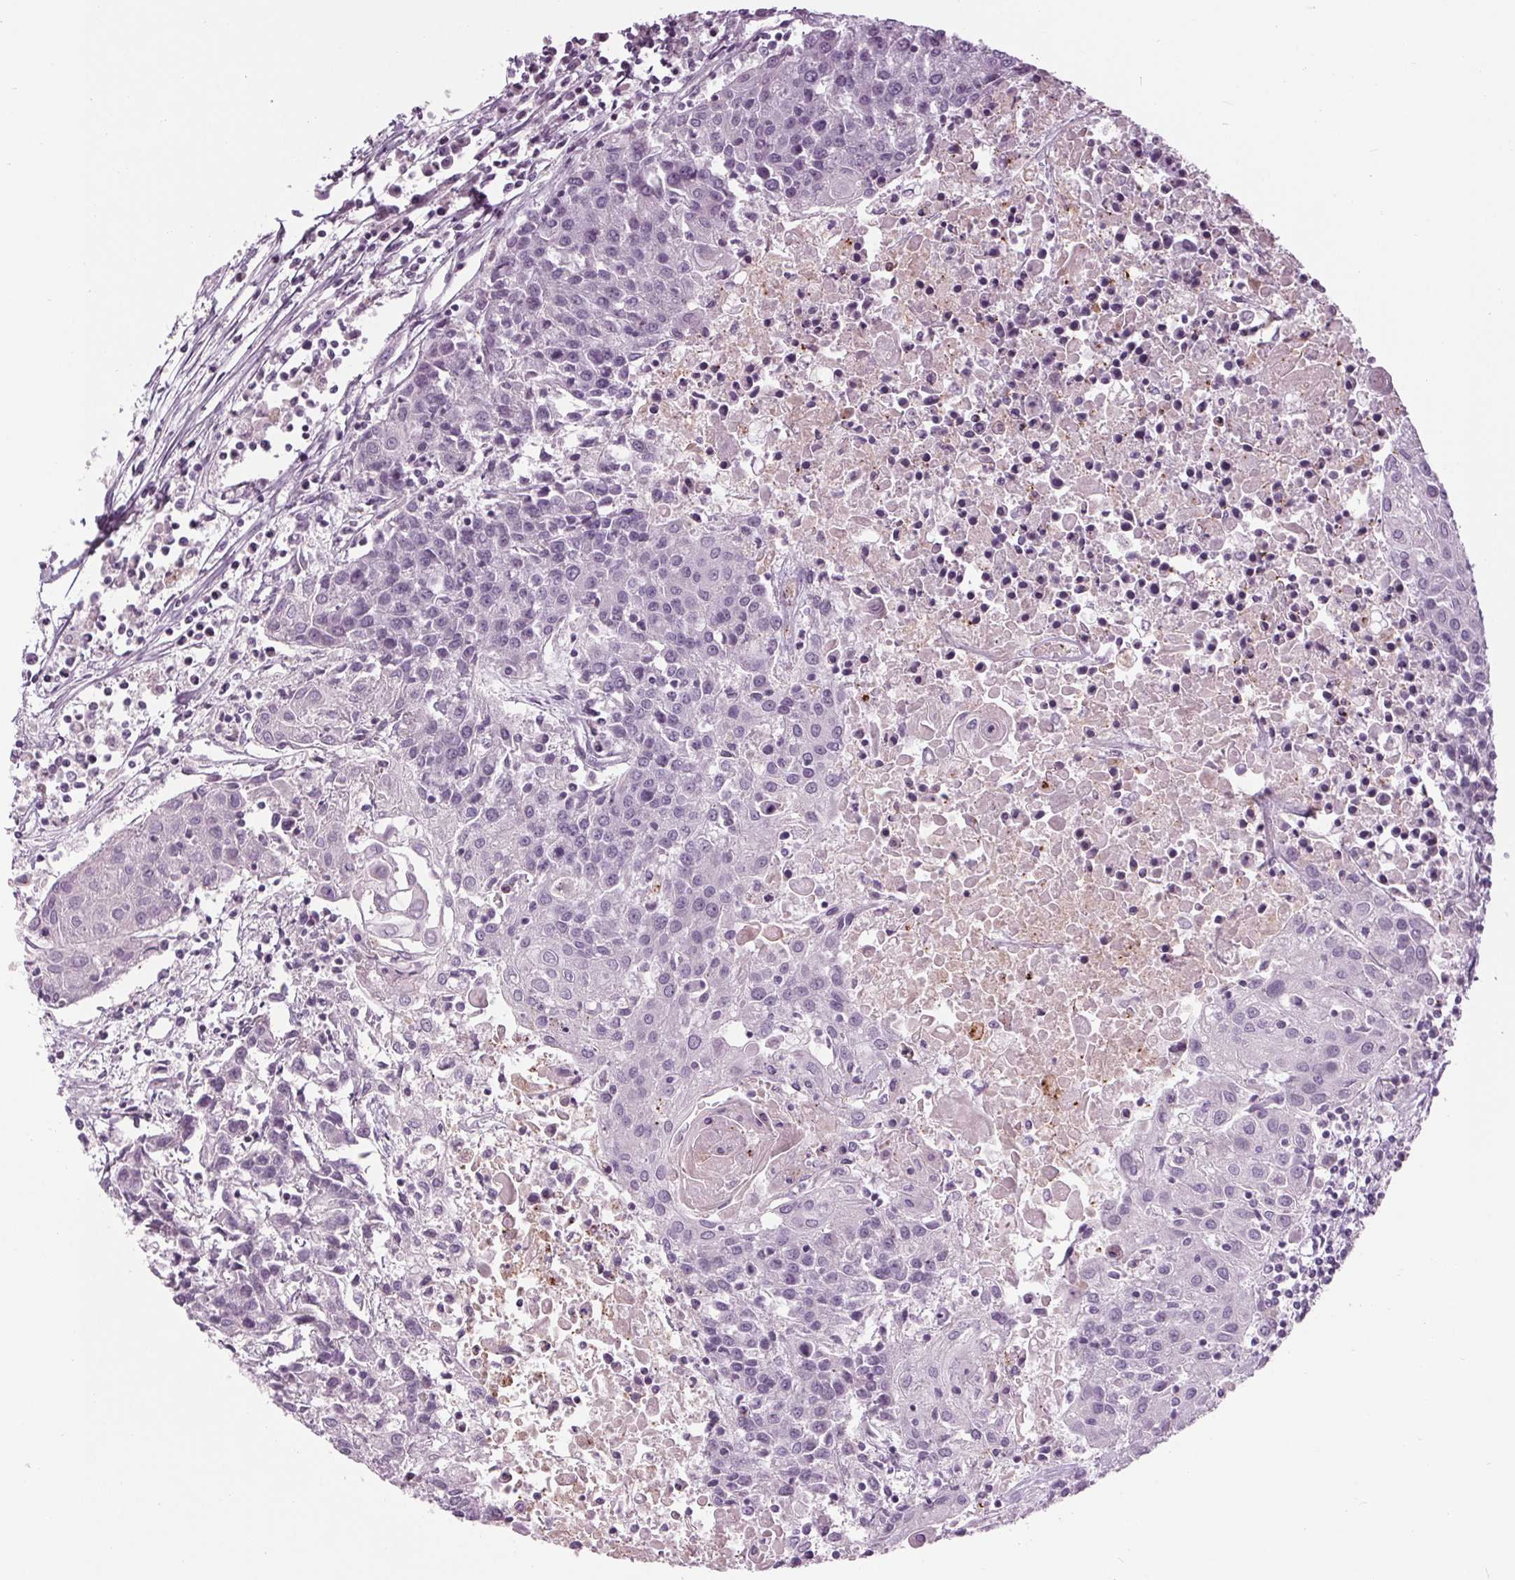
{"staining": {"intensity": "negative", "quantity": "none", "location": "none"}, "tissue": "urothelial cancer", "cell_type": "Tumor cells", "image_type": "cancer", "snomed": [{"axis": "morphology", "description": "Urothelial carcinoma, High grade"}, {"axis": "topography", "description": "Urinary bladder"}], "caption": "Tumor cells show no significant protein positivity in urothelial cancer. (DAB (3,3'-diaminobenzidine) IHC with hematoxylin counter stain).", "gene": "CYP3A43", "patient": {"sex": "female", "age": 85}}